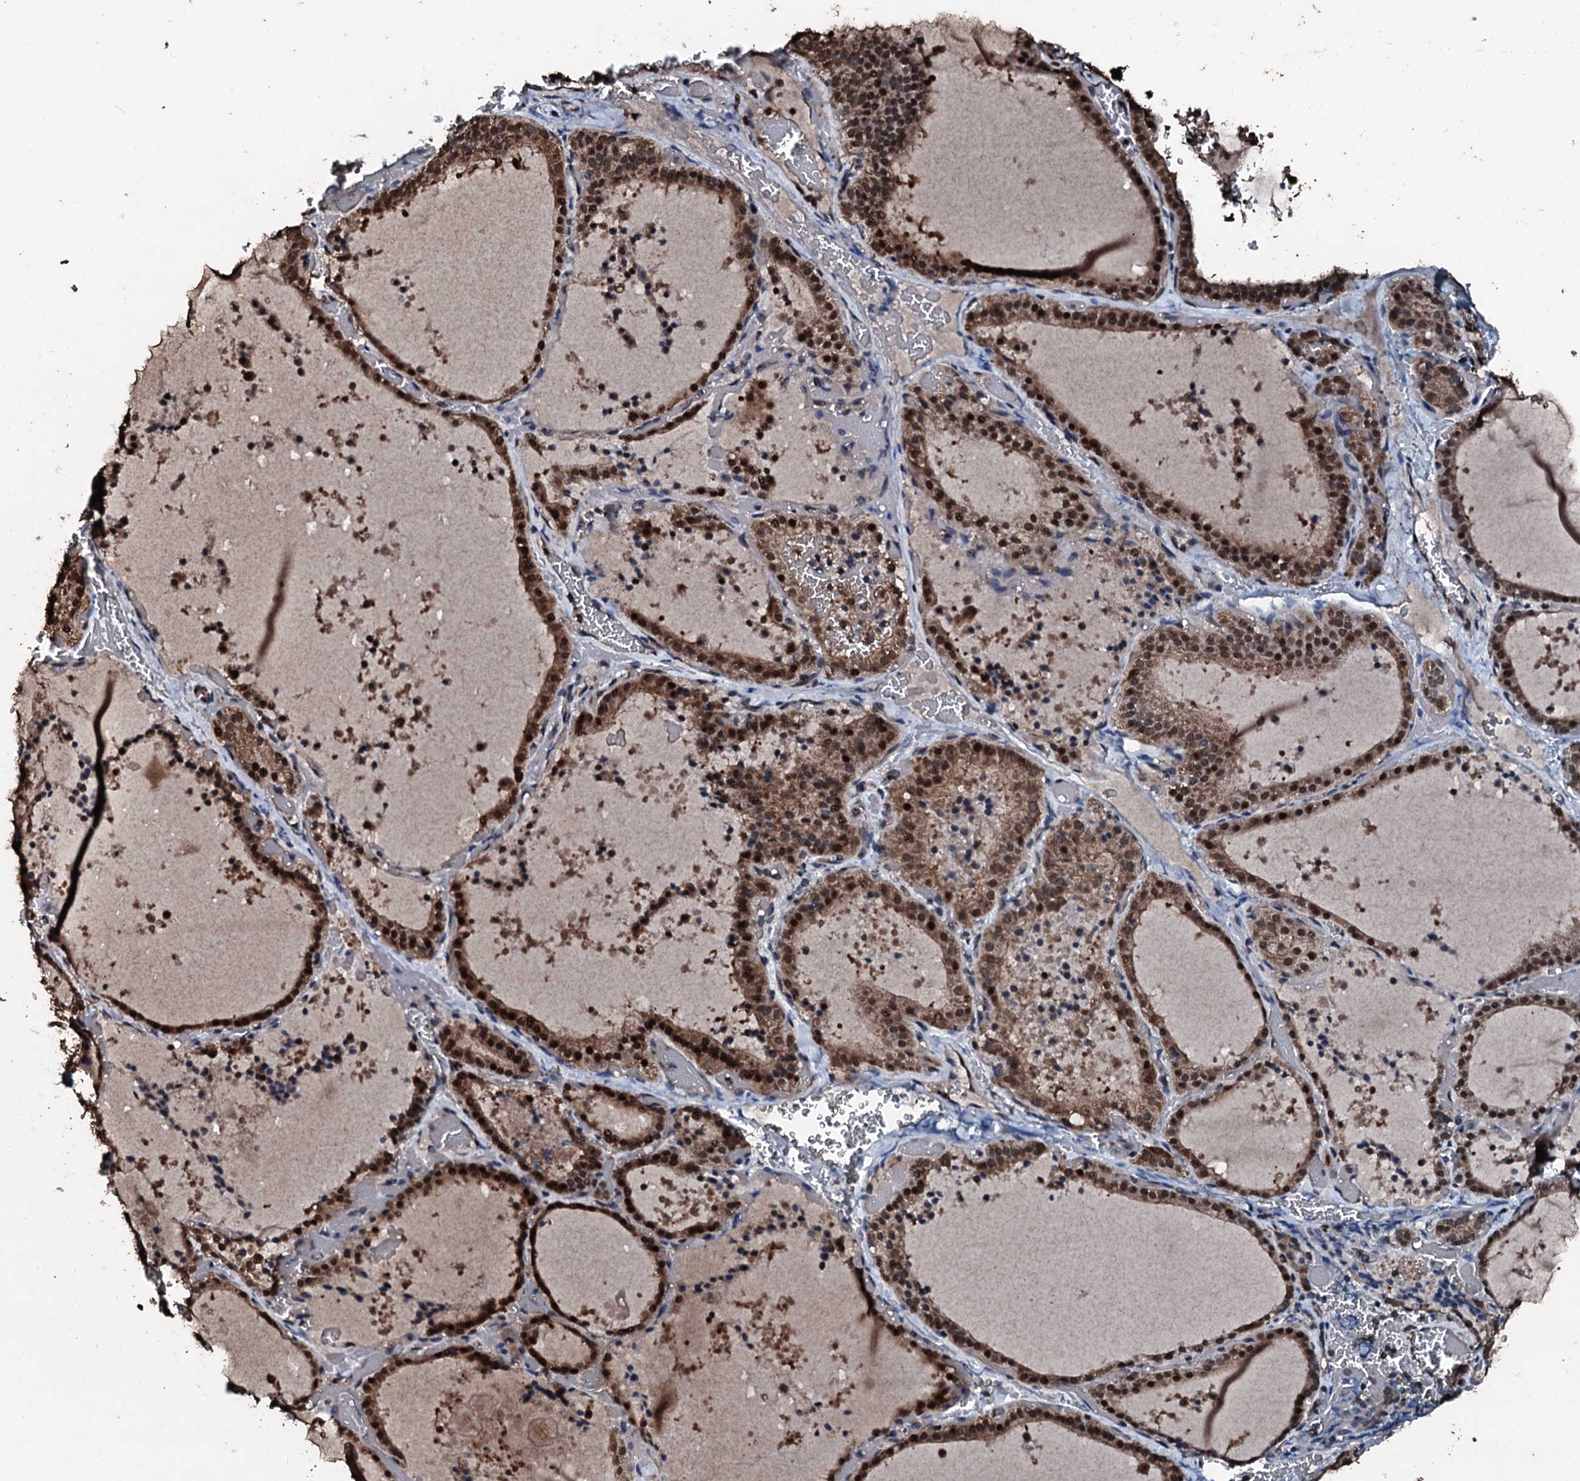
{"staining": {"intensity": "moderate", "quantity": ">75%", "location": "cytoplasmic/membranous,nuclear"}, "tissue": "thyroid gland", "cell_type": "Glandular cells", "image_type": "normal", "snomed": [{"axis": "morphology", "description": "Normal tissue, NOS"}, {"axis": "topography", "description": "Thyroid gland"}], "caption": "Immunohistochemical staining of normal thyroid gland reveals medium levels of moderate cytoplasmic/membranous,nuclear expression in approximately >75% of glandular cells. The protein of interest is shown in brown color, while the nuclei are stained blue.", "gene": "FAAP24", "patient": {"sex": "female", "age": 39}}